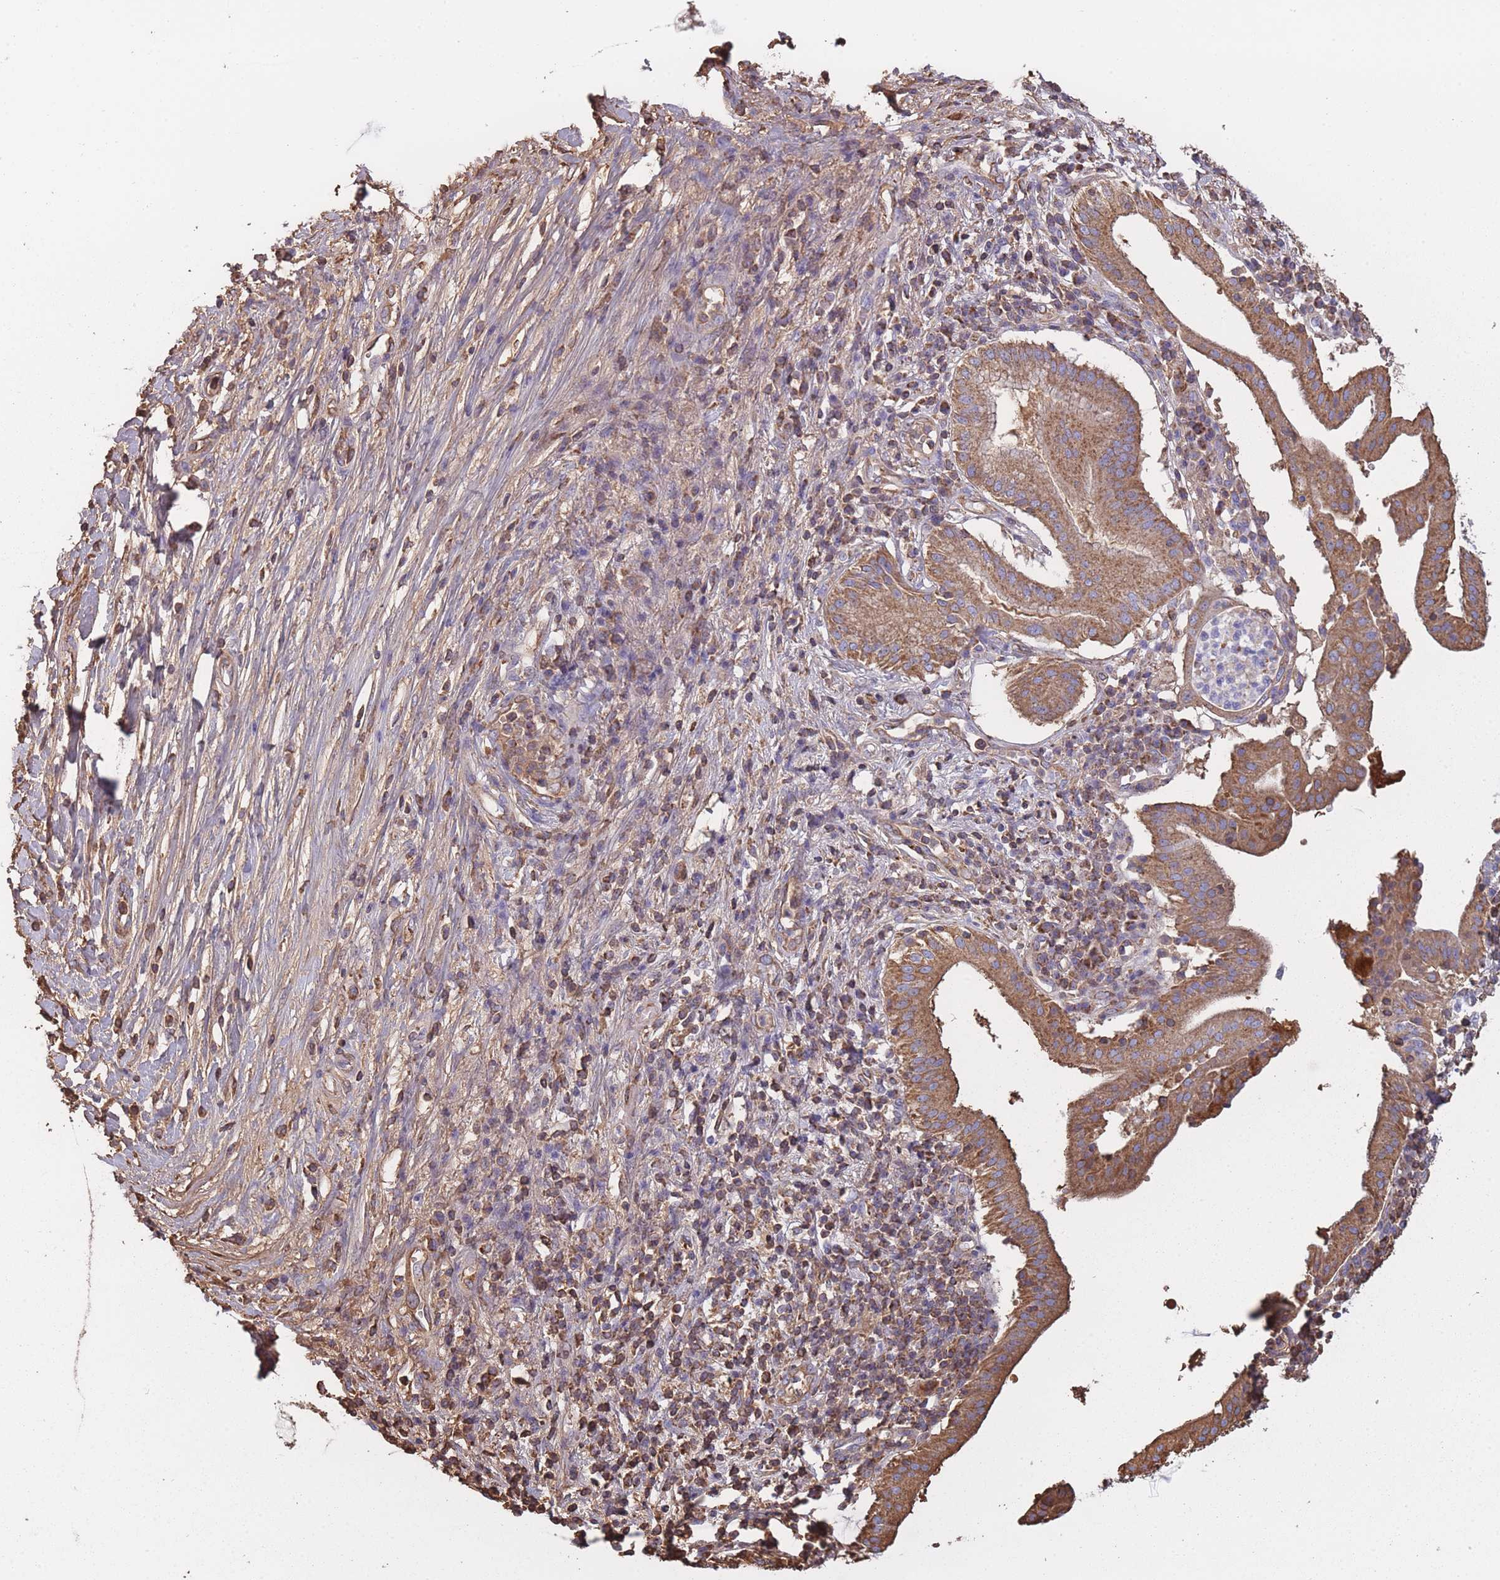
{"staining": {"intensity": "moderate", "quantity": ">75%", "location": "cytoplasmic/membranous"}, "tissue": "pancreatic cancer", "cell_type": "Tumor cells", "image_type": "cancer", "snomed": [{"axis": "morphology", "description": "Adenocarcinoma, NOS"}, {"axis": "topography", "description": "Pancreas"}], "caption": "Immunohistochemical staining of pancreatic adenocarcinoma shows moderate cytoplasmic/membranous protein expression in approximately >75% of tumor cells.", "gene": "KAT2A", "patient": {"sex": "male", "age": 68}}